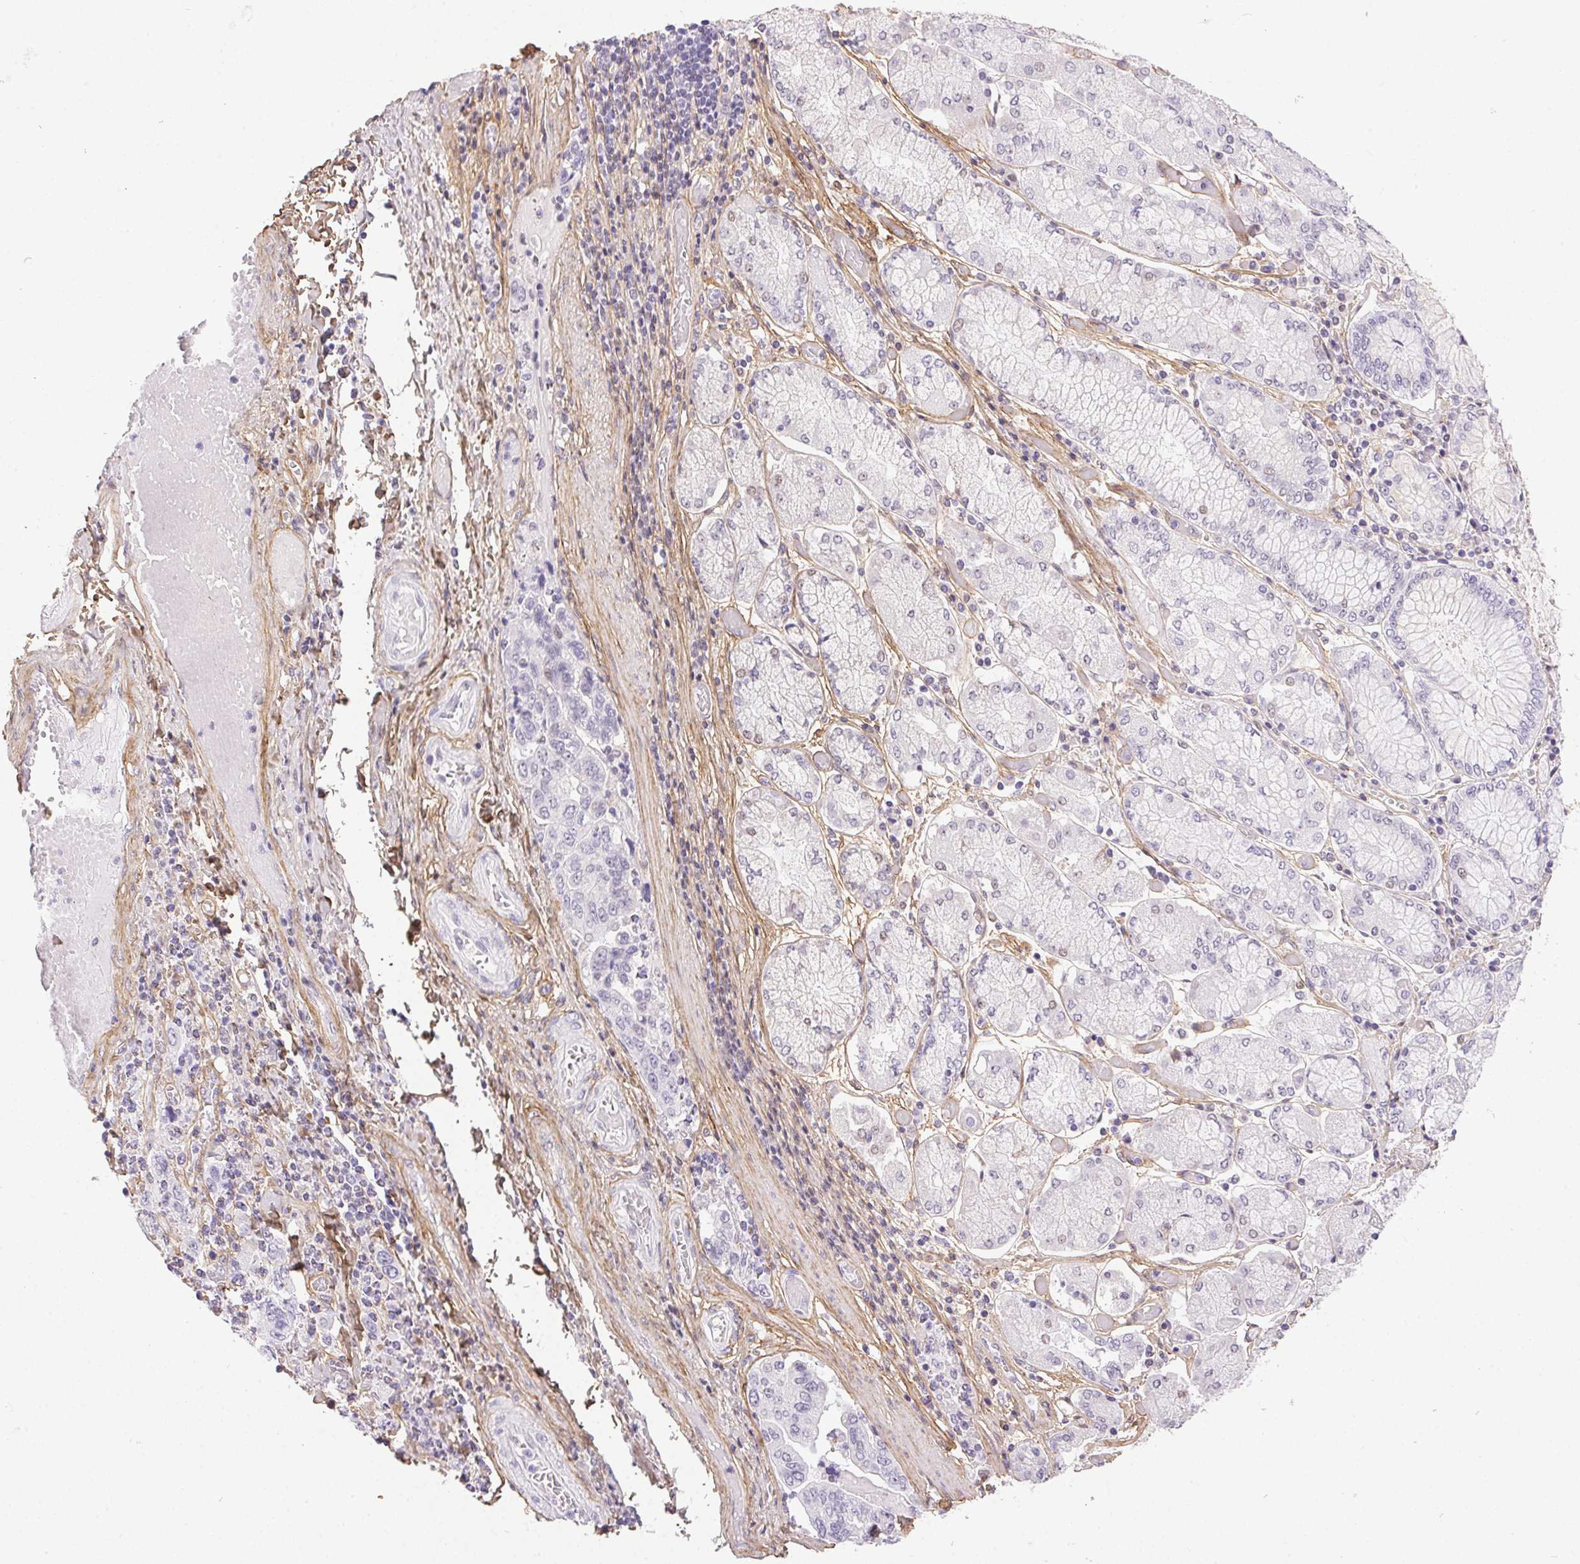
{"staining": {"intensity": "weak", "quantity": "<25%", "location": "nuclear"}, "tissue": "stomach cancer", "cell_type": "Tumor cells", "image_type": "cancer", "snomed": [{"axis": "morphology", "description": "Adenocarcinoma, NOS"}, {"axis": "topography", "description": "Stomach, upper"}, {"axis": "topography", "description": "Stomach"}], "caption": "Tumor cells show no significant protein staining in stomach cancer. (DAB immunohistochemistry (IHC), high magnification).", "gene": "PDZD2", "patient": {"sex": "male", "age": 62}}